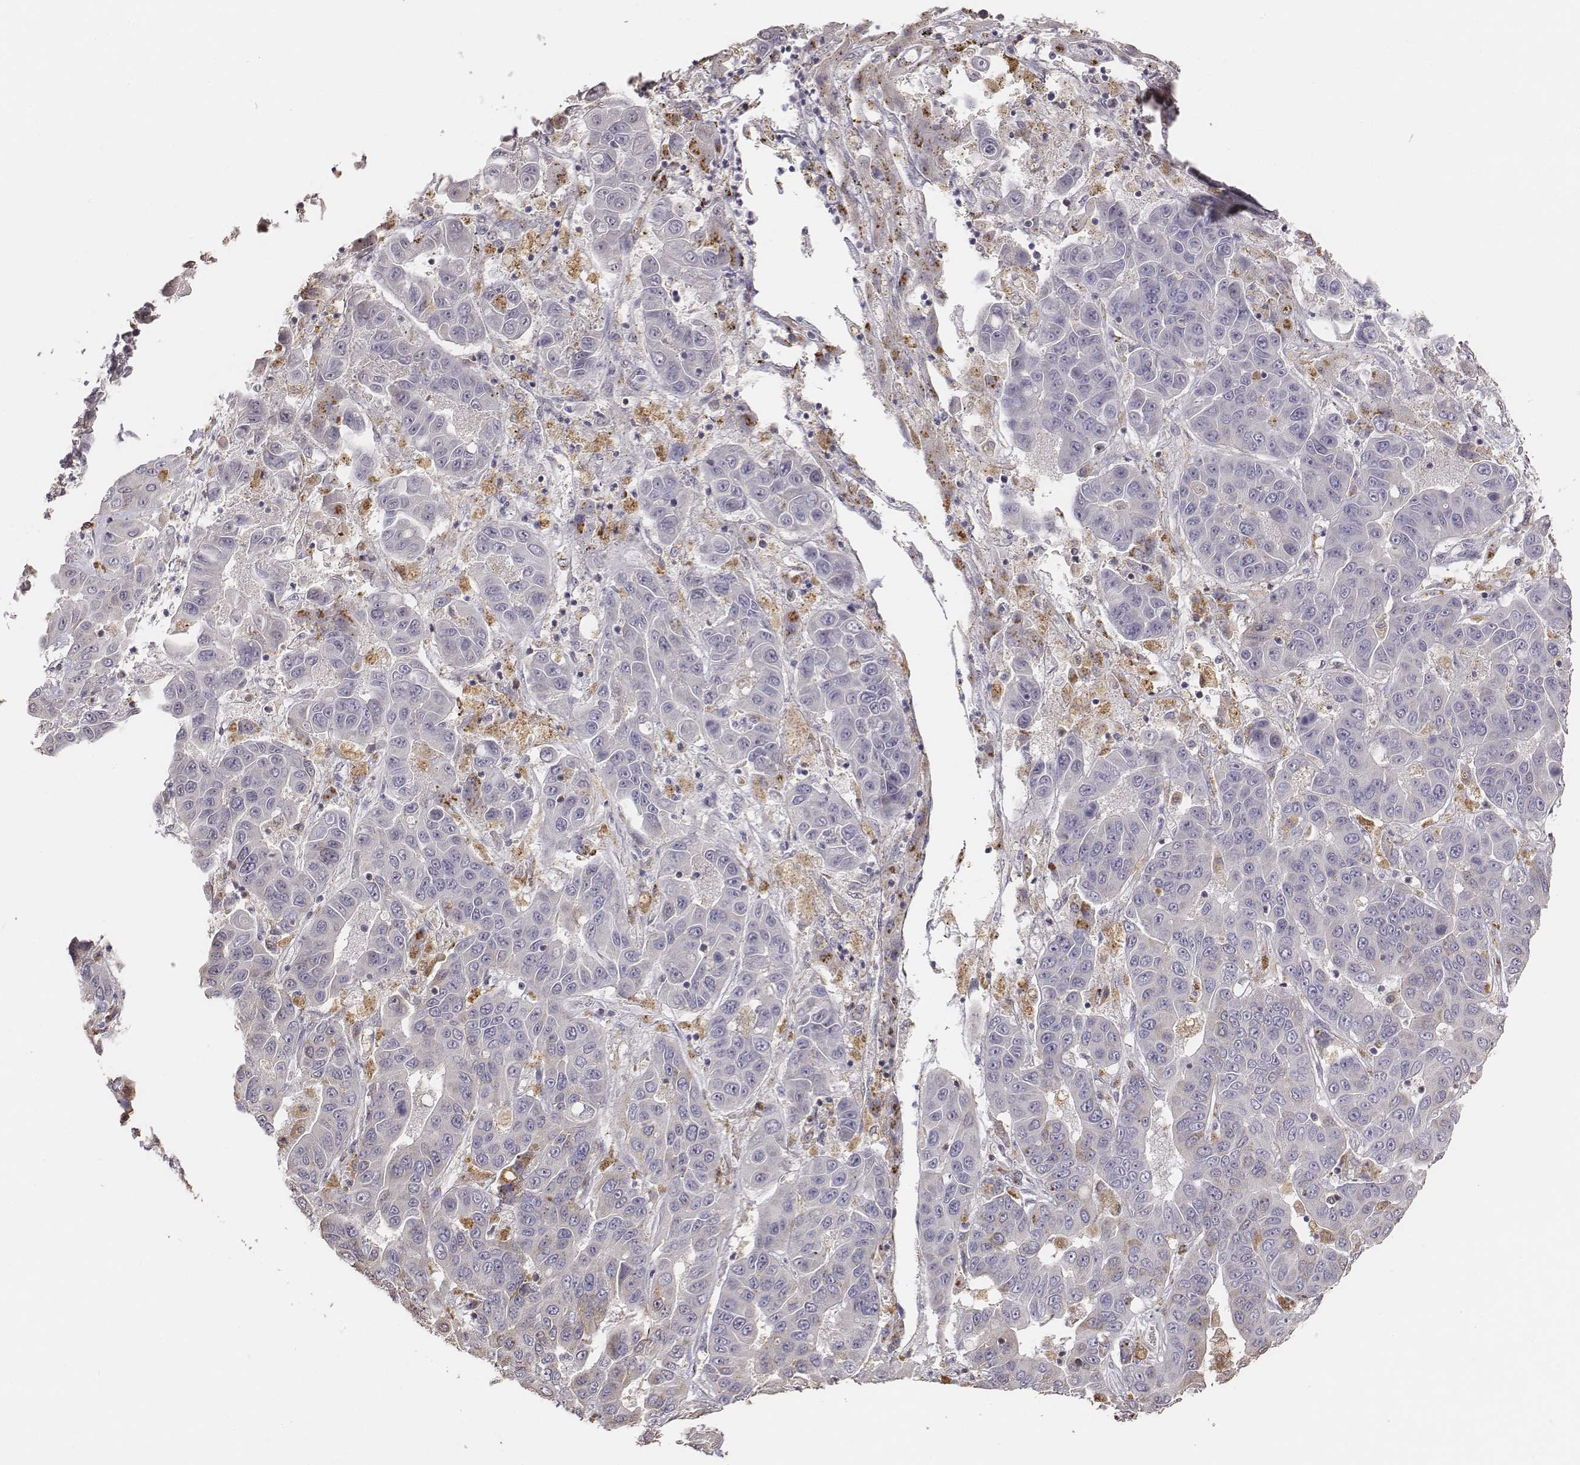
{"staining": {"intensity": "weak", "quantity": "<25%", "location": "cytoplasmic/membranous"}, "tissue": "liver cancer", "cell_type": "Tumor cells", "image_type": "cancer", "snomed": [{"axis": "morphology", "description": "Cholangiocarcinoma"}, {"axis": "topography", "description": "Liver"}], "caption": "Liver cancer stained for a protein using IHC reveals no expression tumor cells.", "gene": "AP1B1", "patient": {"sex": "female", "age": 52}}